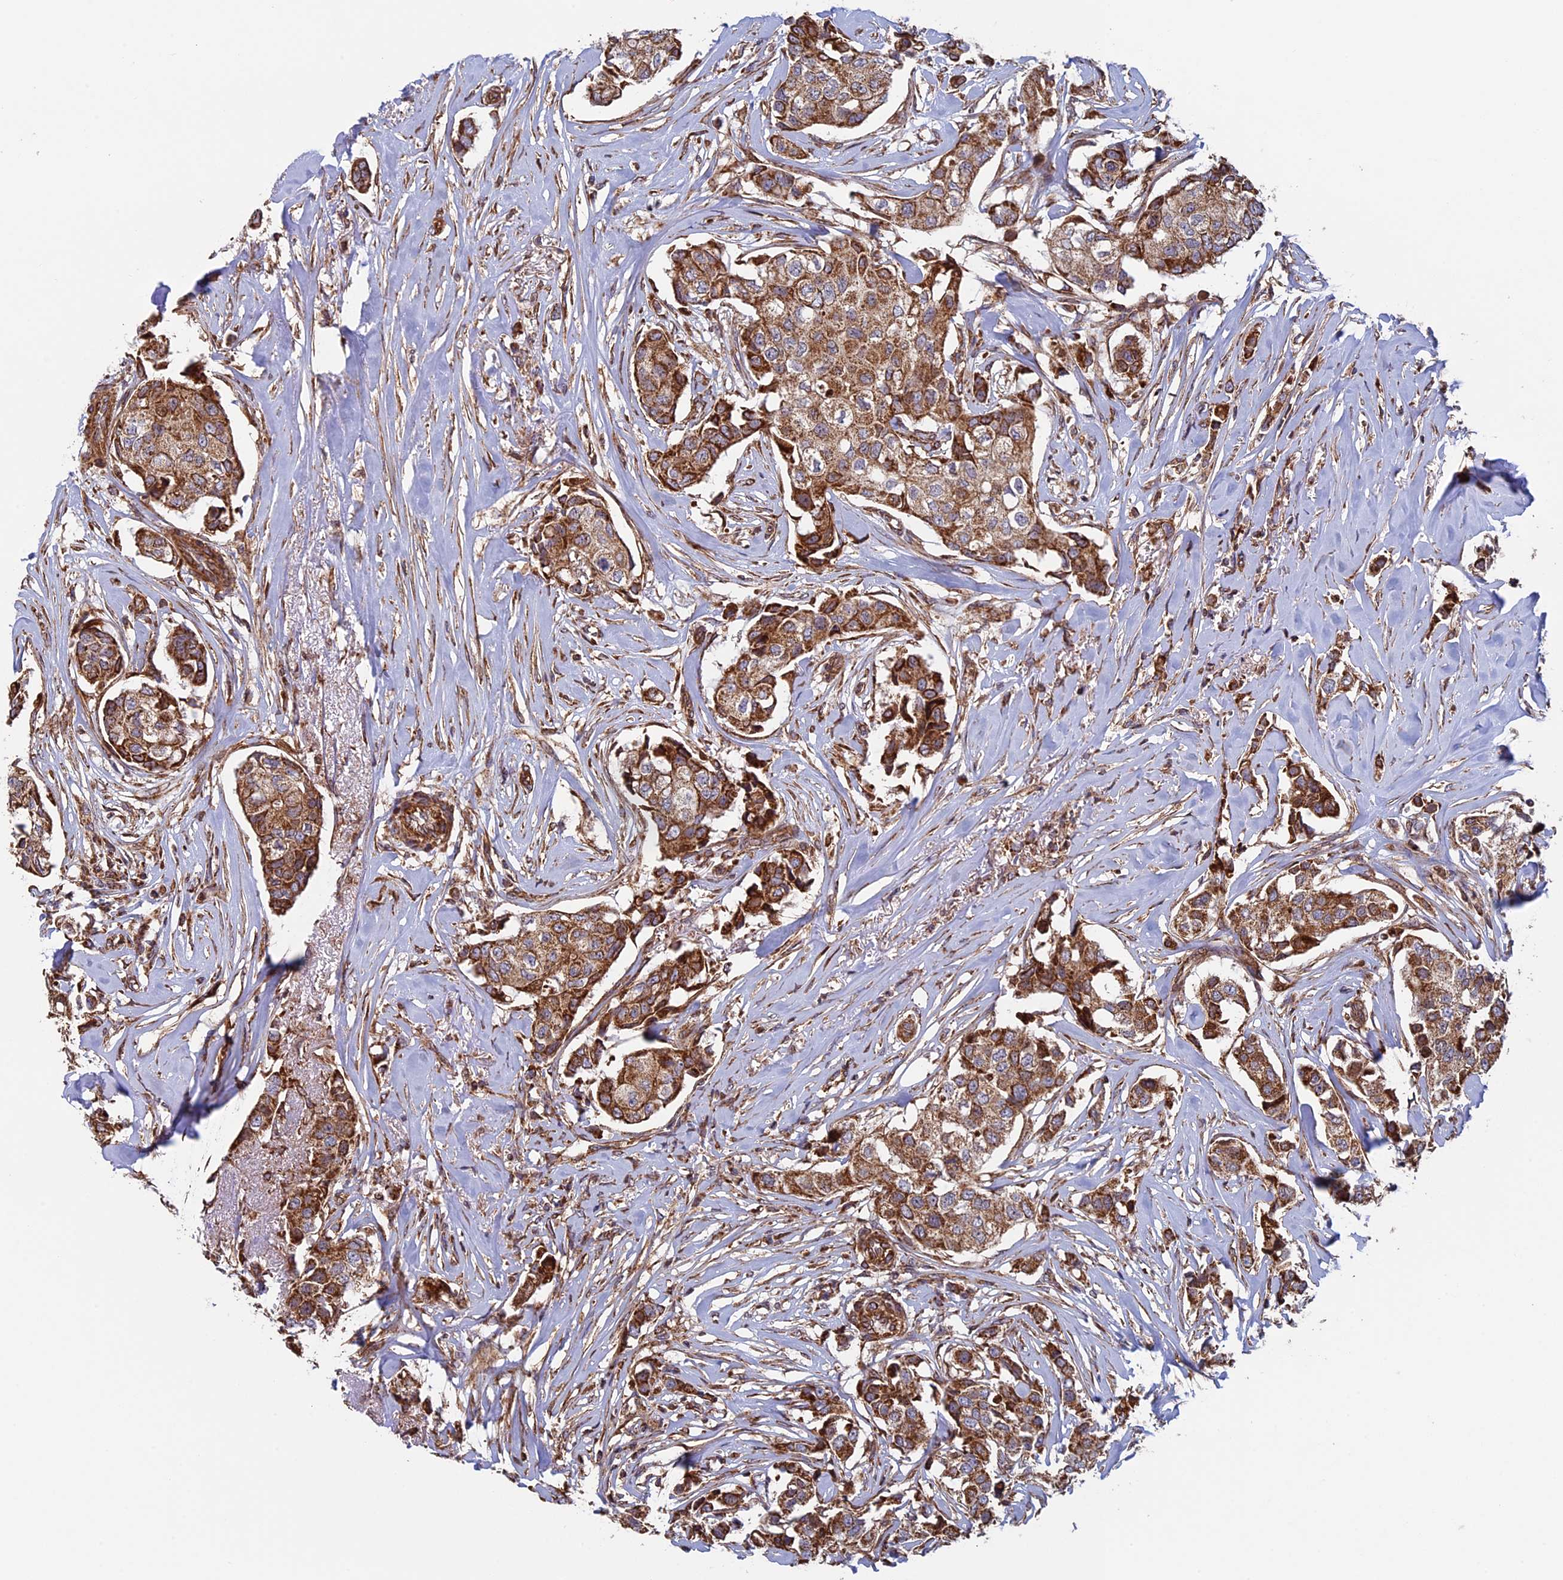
{"staining": {"intensity": "strong", "quantity": "25%-75%", "location": "cytoplasmic/membranous"}, "tissue": "breast cancer", "cell_type": "Tumor cells", "image_type": "cancer", "snomed": [{"axis": "morphology", "description": "Duct carcinoma"}, {"axis": "topography", "description": "Breast"}], "caption": "Immunohistochemistry photomicrograph of neoplastic tissue: breast infiltrating ductal carcinoma stained using IHC reveals high levels of strong protein expression localized specifically in the cytoplasmic/membranous of tumor cells, appearing as a cytoplasmic/membranous brown color.", "gene": "CCDC8", "patient": {"sex": "female", "age": 80}}